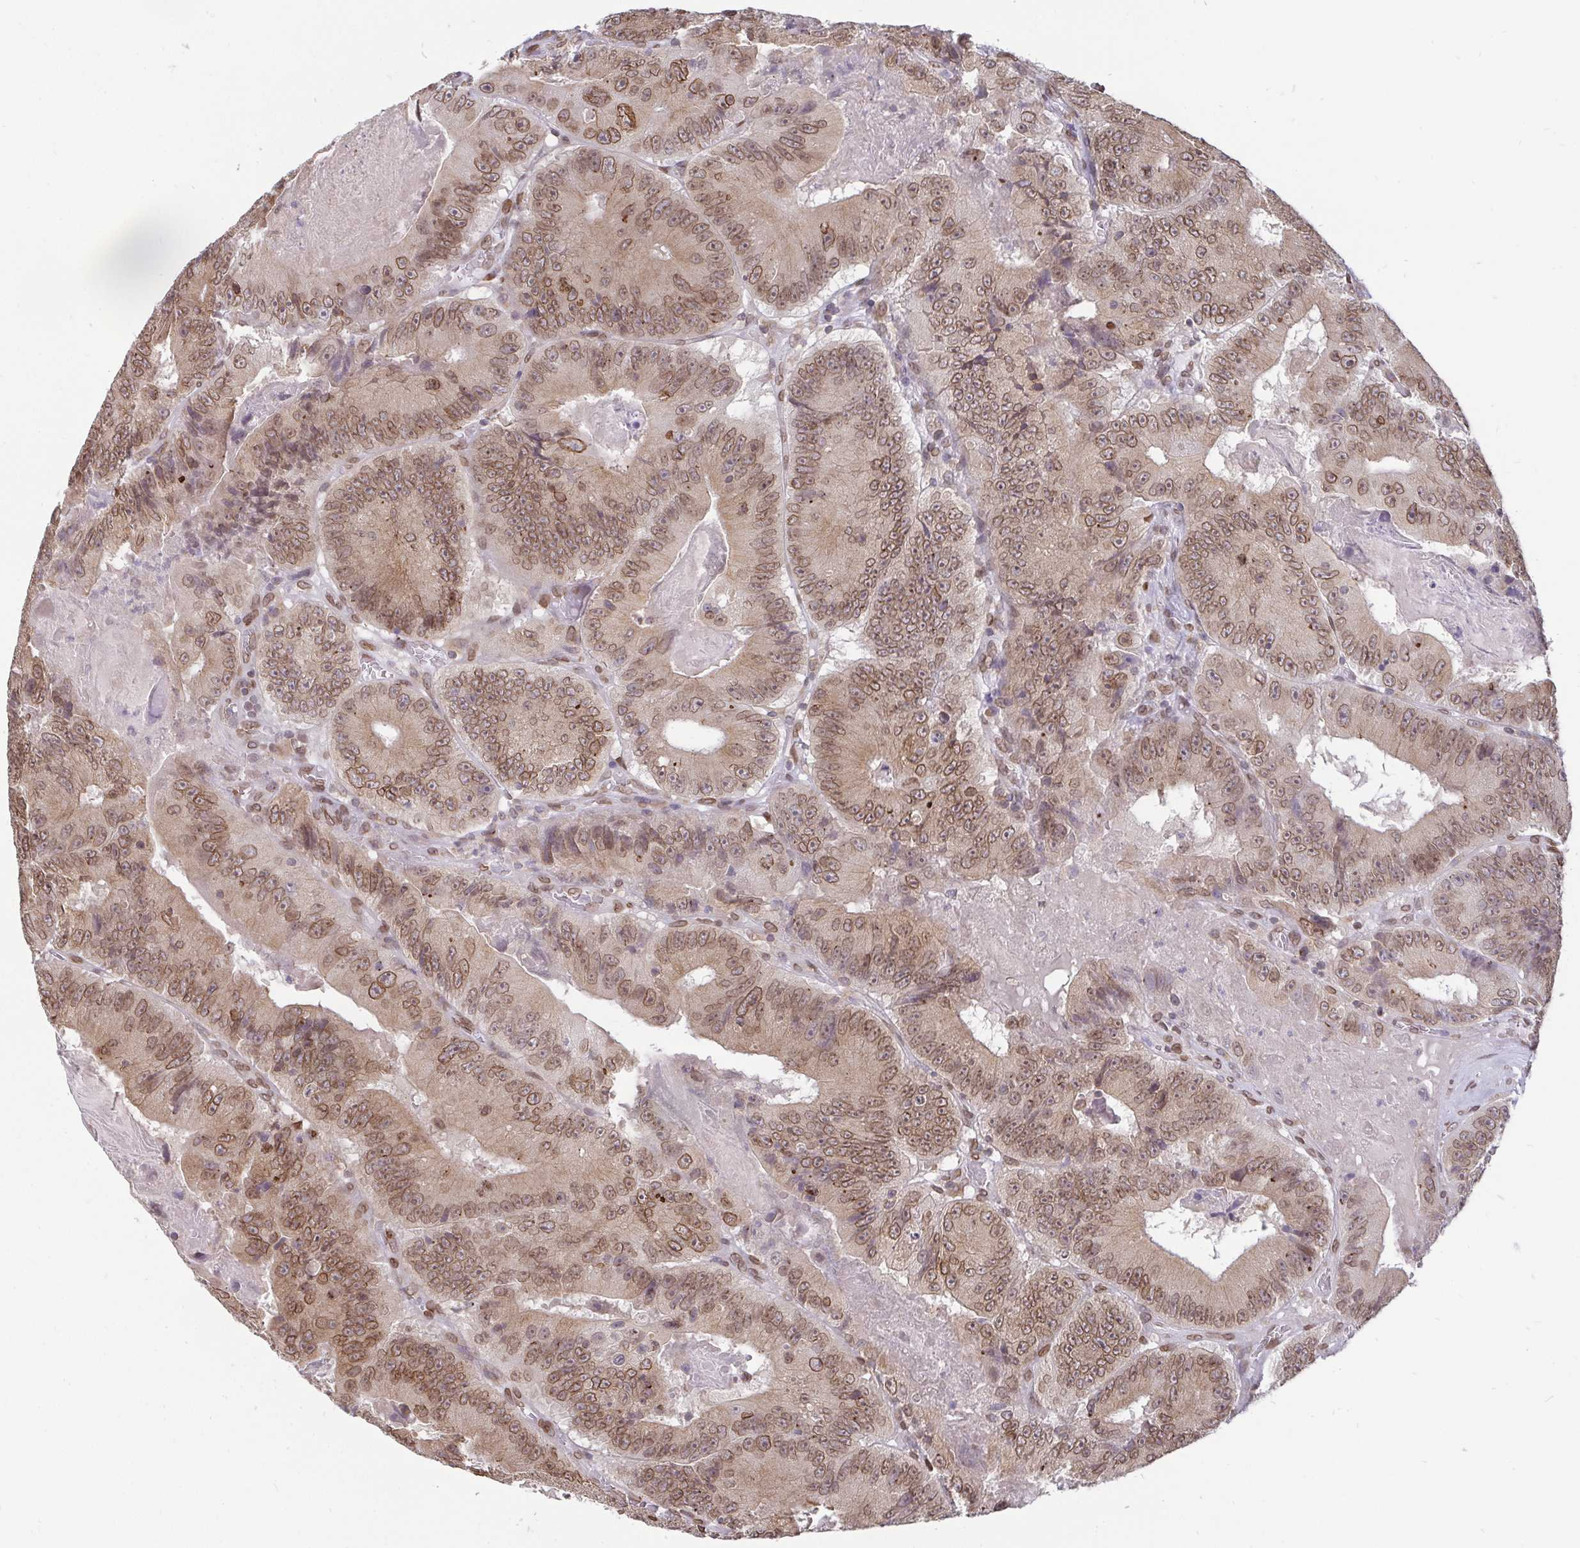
{"staining": {"intensity": "moderate", "quantity": ">75%", "location": "cytoplasmic/membranous,nuclear"}, "tissue": "colorectal cancer", "cell_type": "Tumor cells", "image_type": "cancer", "snomed": [{"axis": "morphology", "description": "Adenocarcinoma, NOS"}, {"axis": "topography", "description": "Colon"}], "caption": "Human colorectal cancer stained with a brown dye reveals moderate cytoplasmic/membranous and nuclear positive positivity in approximately >75% of tumor cells.", "gene": "EMD", "patient": {"sex": "female", "age": 86}}